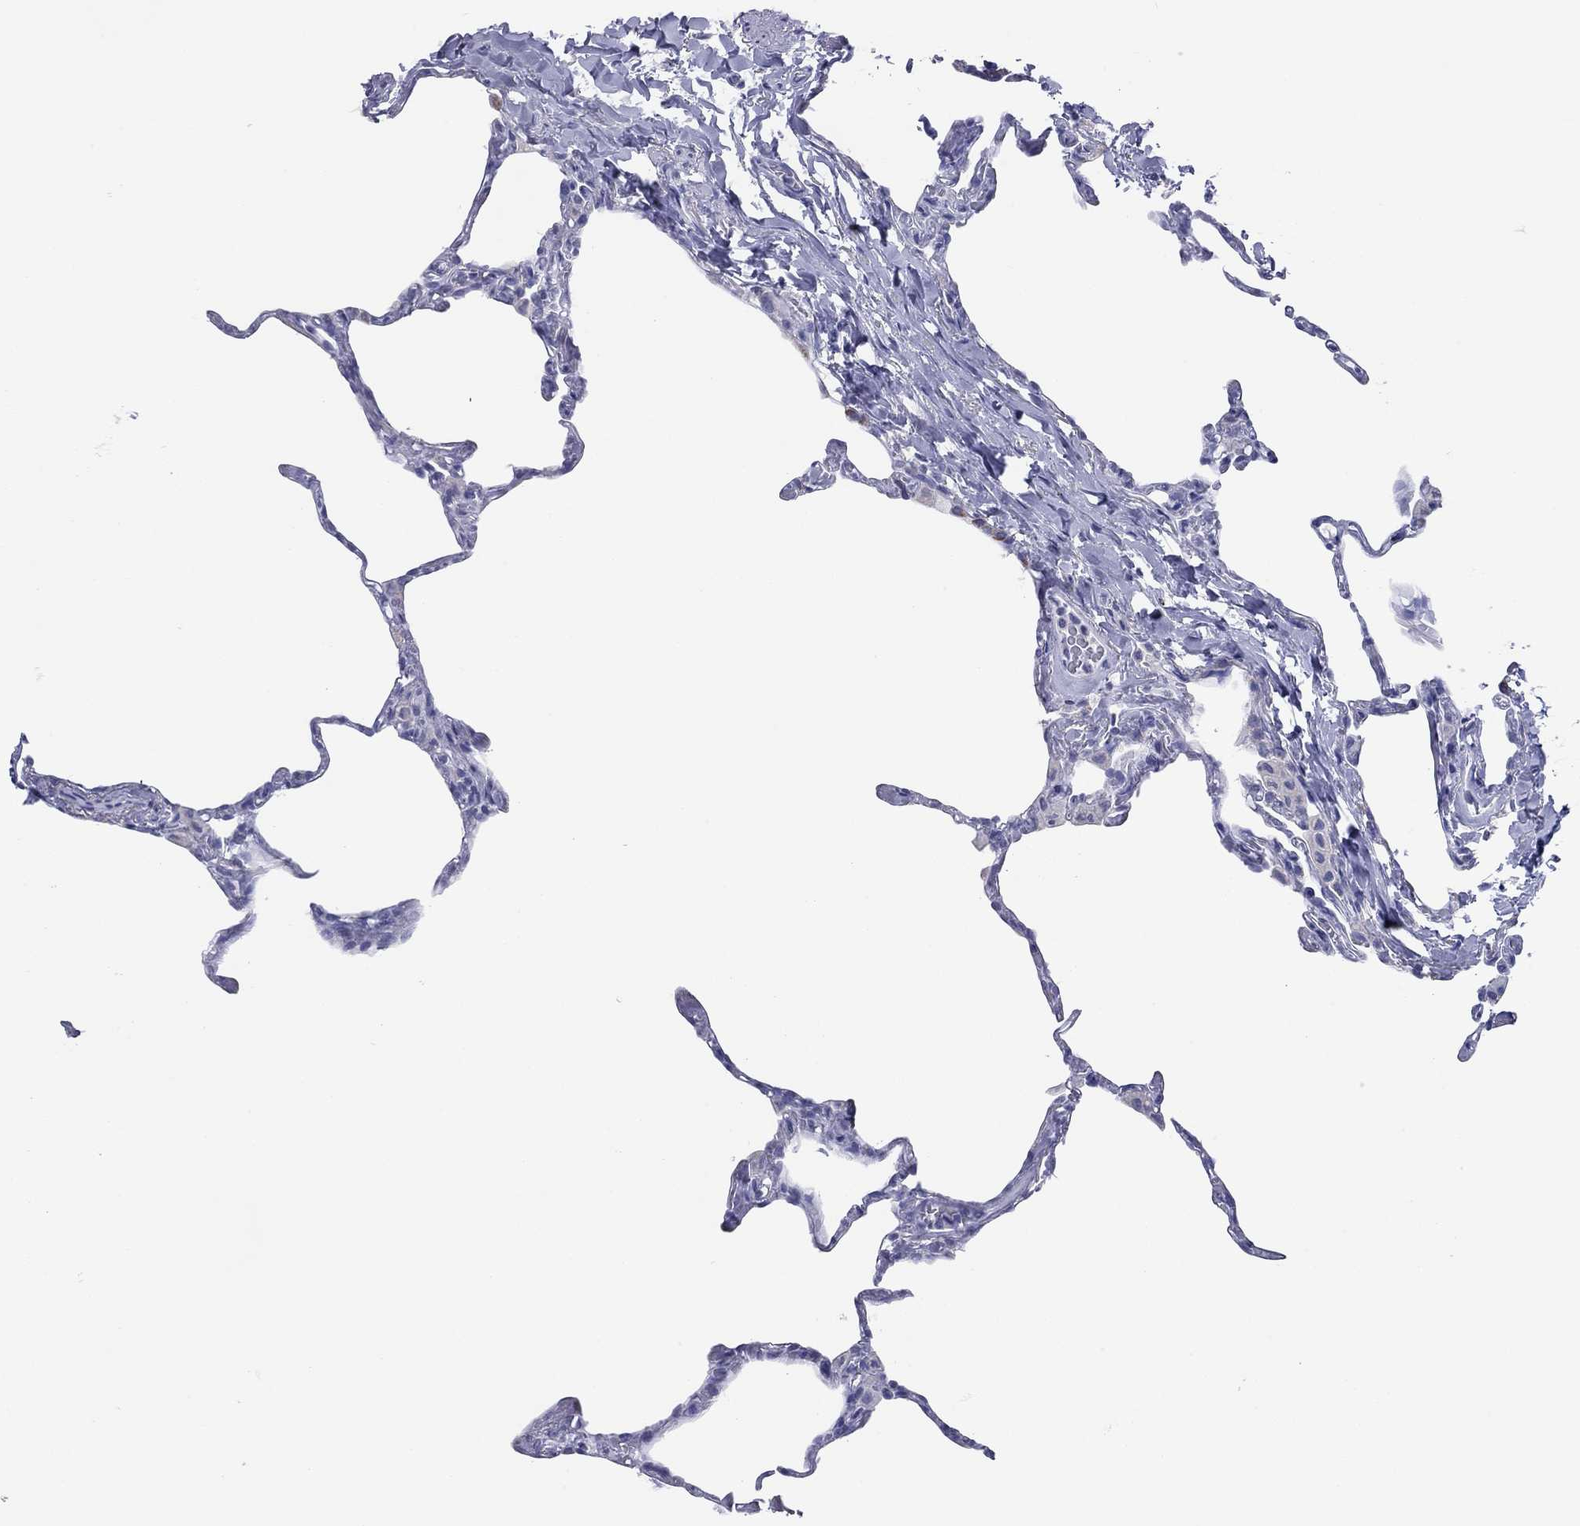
{"staining": {"intensity": "negative", "quantity": "none", "location": "none"}, "tissue": "lung", "cell_type": "Alveolar cells", "image_type": "normal", "snomed": [{"axis": "morphology", "description": "Normal tissue, NOS"}, {"axis": "topography", "description": "Lung"}], "caption": "DAB (3,3'-diaminobenzidine) immunohistochemical staining of benign human lung exhibits no significant staining in alveolar cells. (Immunohistochemistry (ihc), brightfield microscopy, high magnification).", "gene": "VSIG10", "patient": {"sex": "male", "age": 65}}